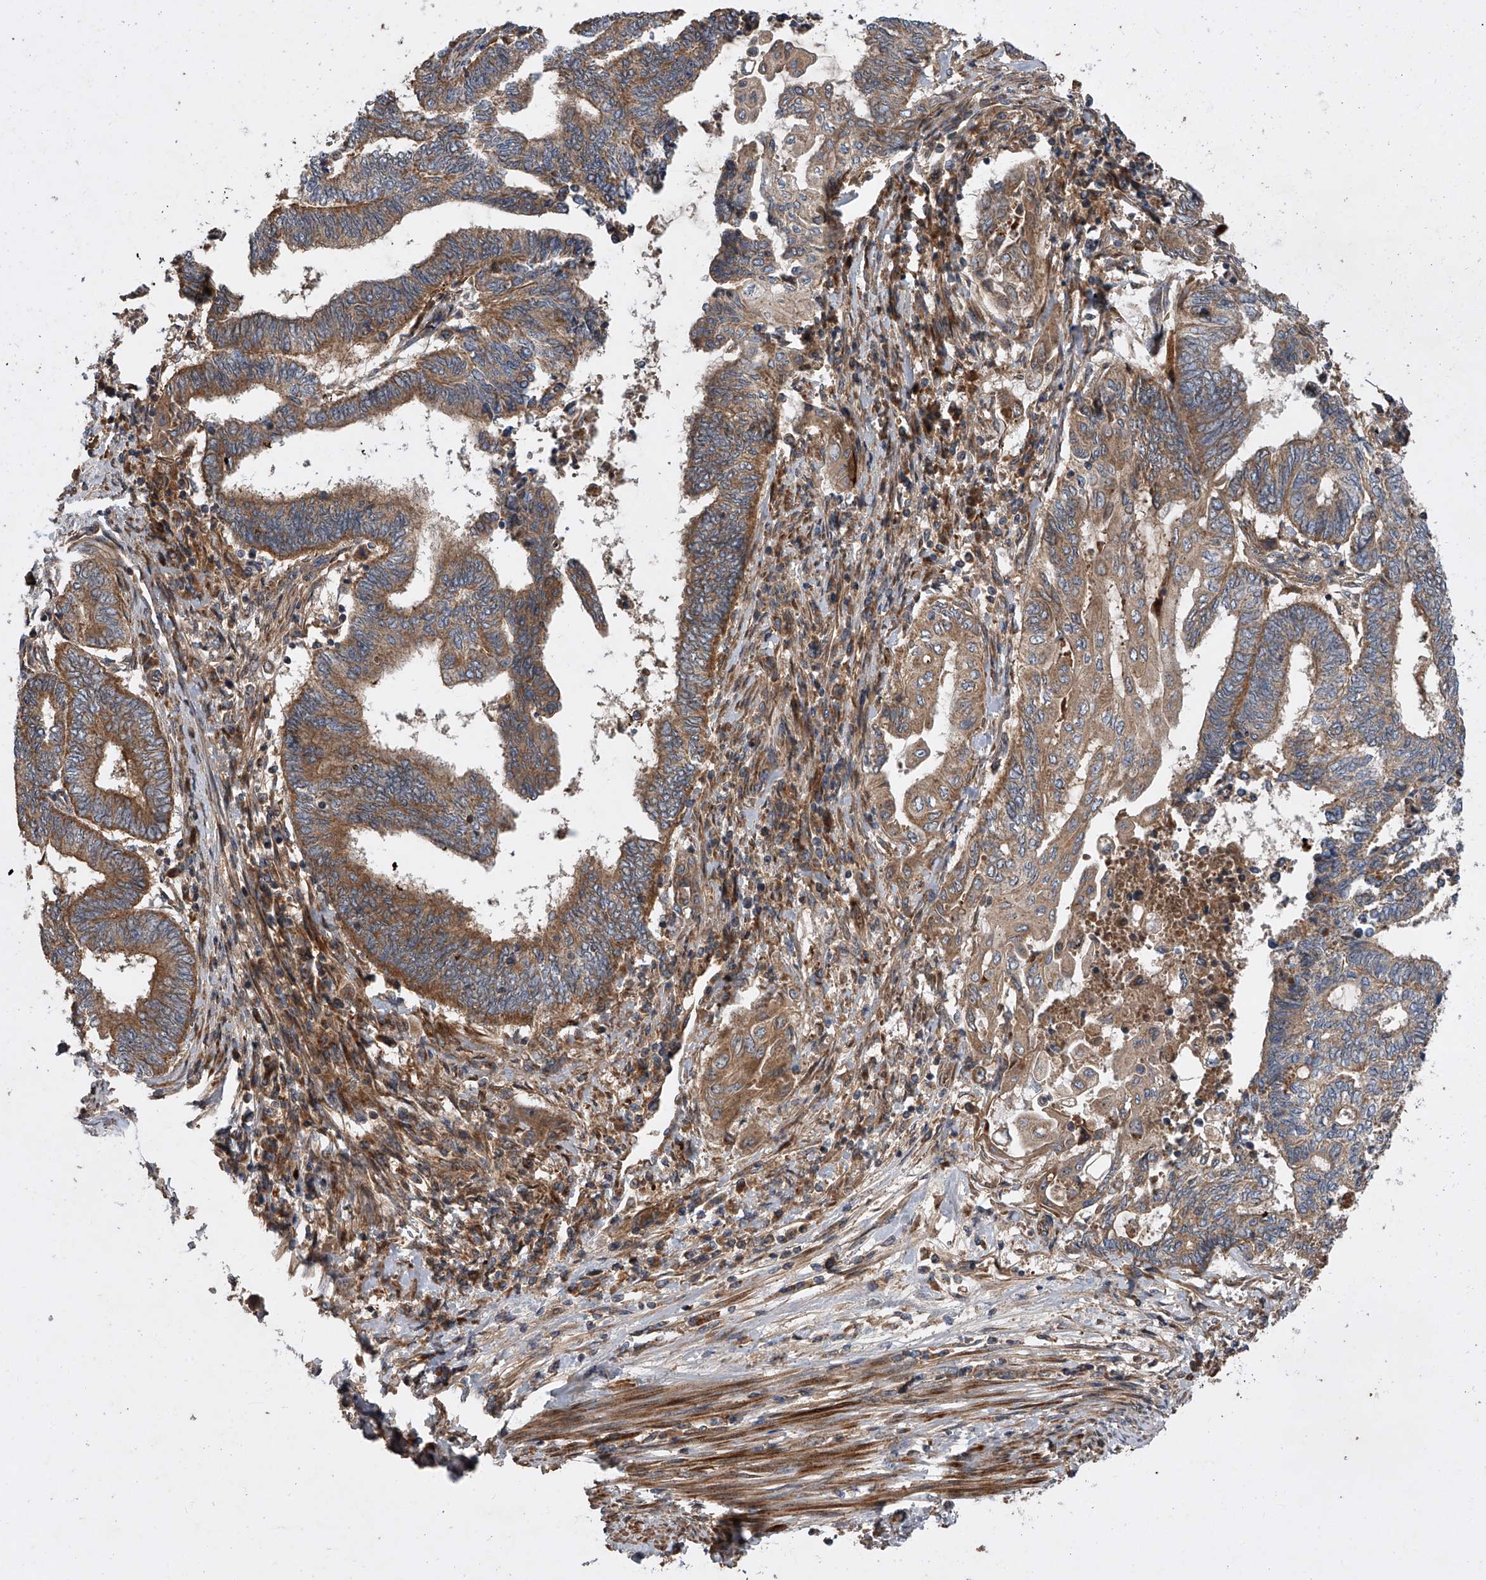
{"staining": {"intensity": "moderate", "quantity": ">75%", "location": "cytoplasmic/membranous"}, "tissue": "endometrial cancer", "cell_type": "Tumor cells", "image_type": "cancer", "snomed": [{"axis": "morphology", "description": "Adenocarcinoma, NOS"}, {"axis": "topography", "description": "Uterus"}, {"axis": "topography", "description": "Endometrium"}], "caption": "This is a micrograph of IHC staining of endometrial cancer (adenocarcinoma), which shows moderate positivity in the cytoplasmic/membranous of tumor cells.", "gene": "USP47", "patient": {"sex": "female", "age": 70}}